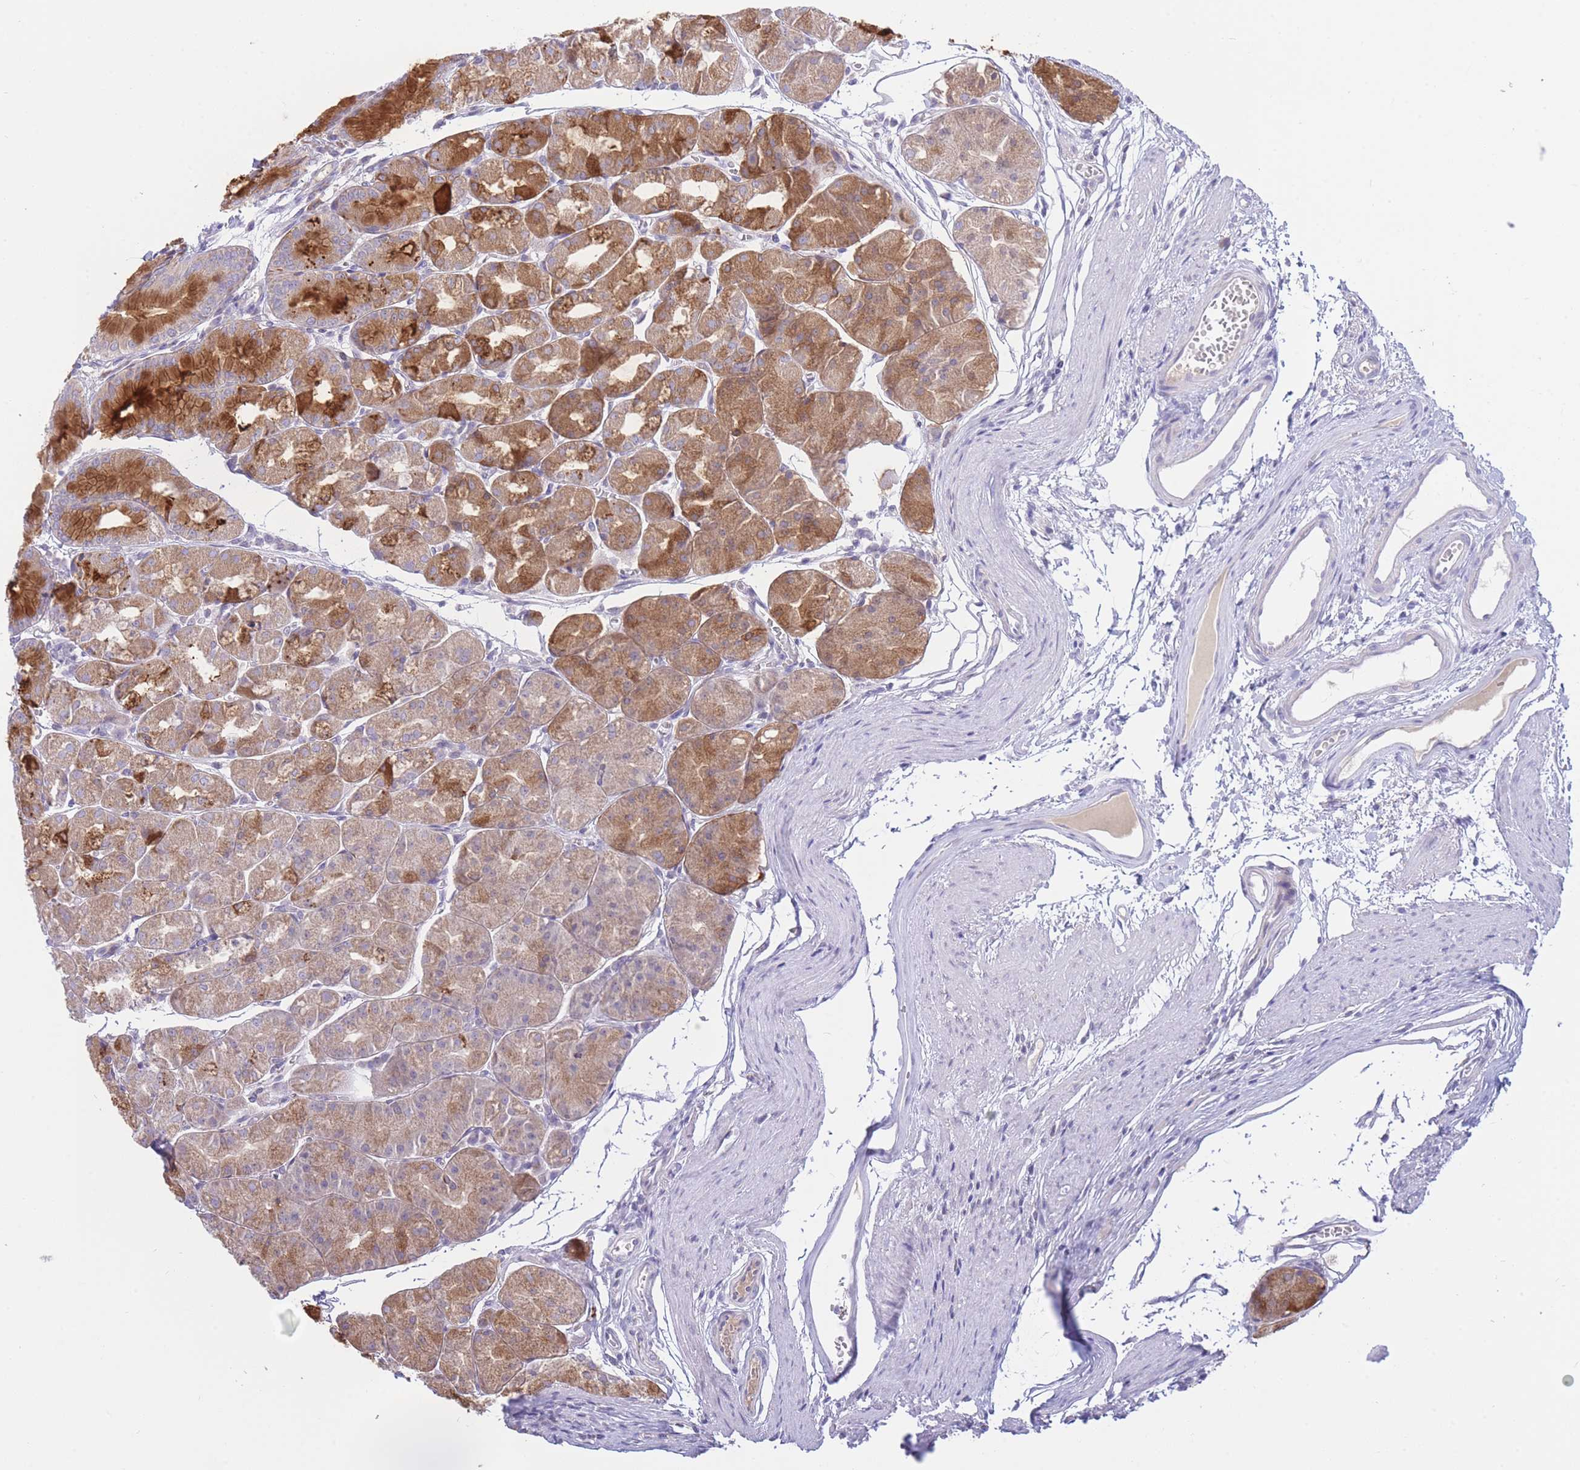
{"staining": {"intensity": "moderate", "quantity": ">75%", "location": "cytoplasmic/membranous"}, "tissue": "stomach", "cell_type": "Glandular cells", "image_type": "normal", "snomed": [{"axis": "morphology", "description": "Normal tissue, NOS"}, {"axis": "topography", "description": "Stomach"}], "caption": "Moderate cytoplasmic/membranous protein staining is identified in approximately >75% of glandular cells in stomach. (IHC, brightfield microscopy, high magnification).", "gene": "NANP", "patient": {"sex": "male", "age": 55}}